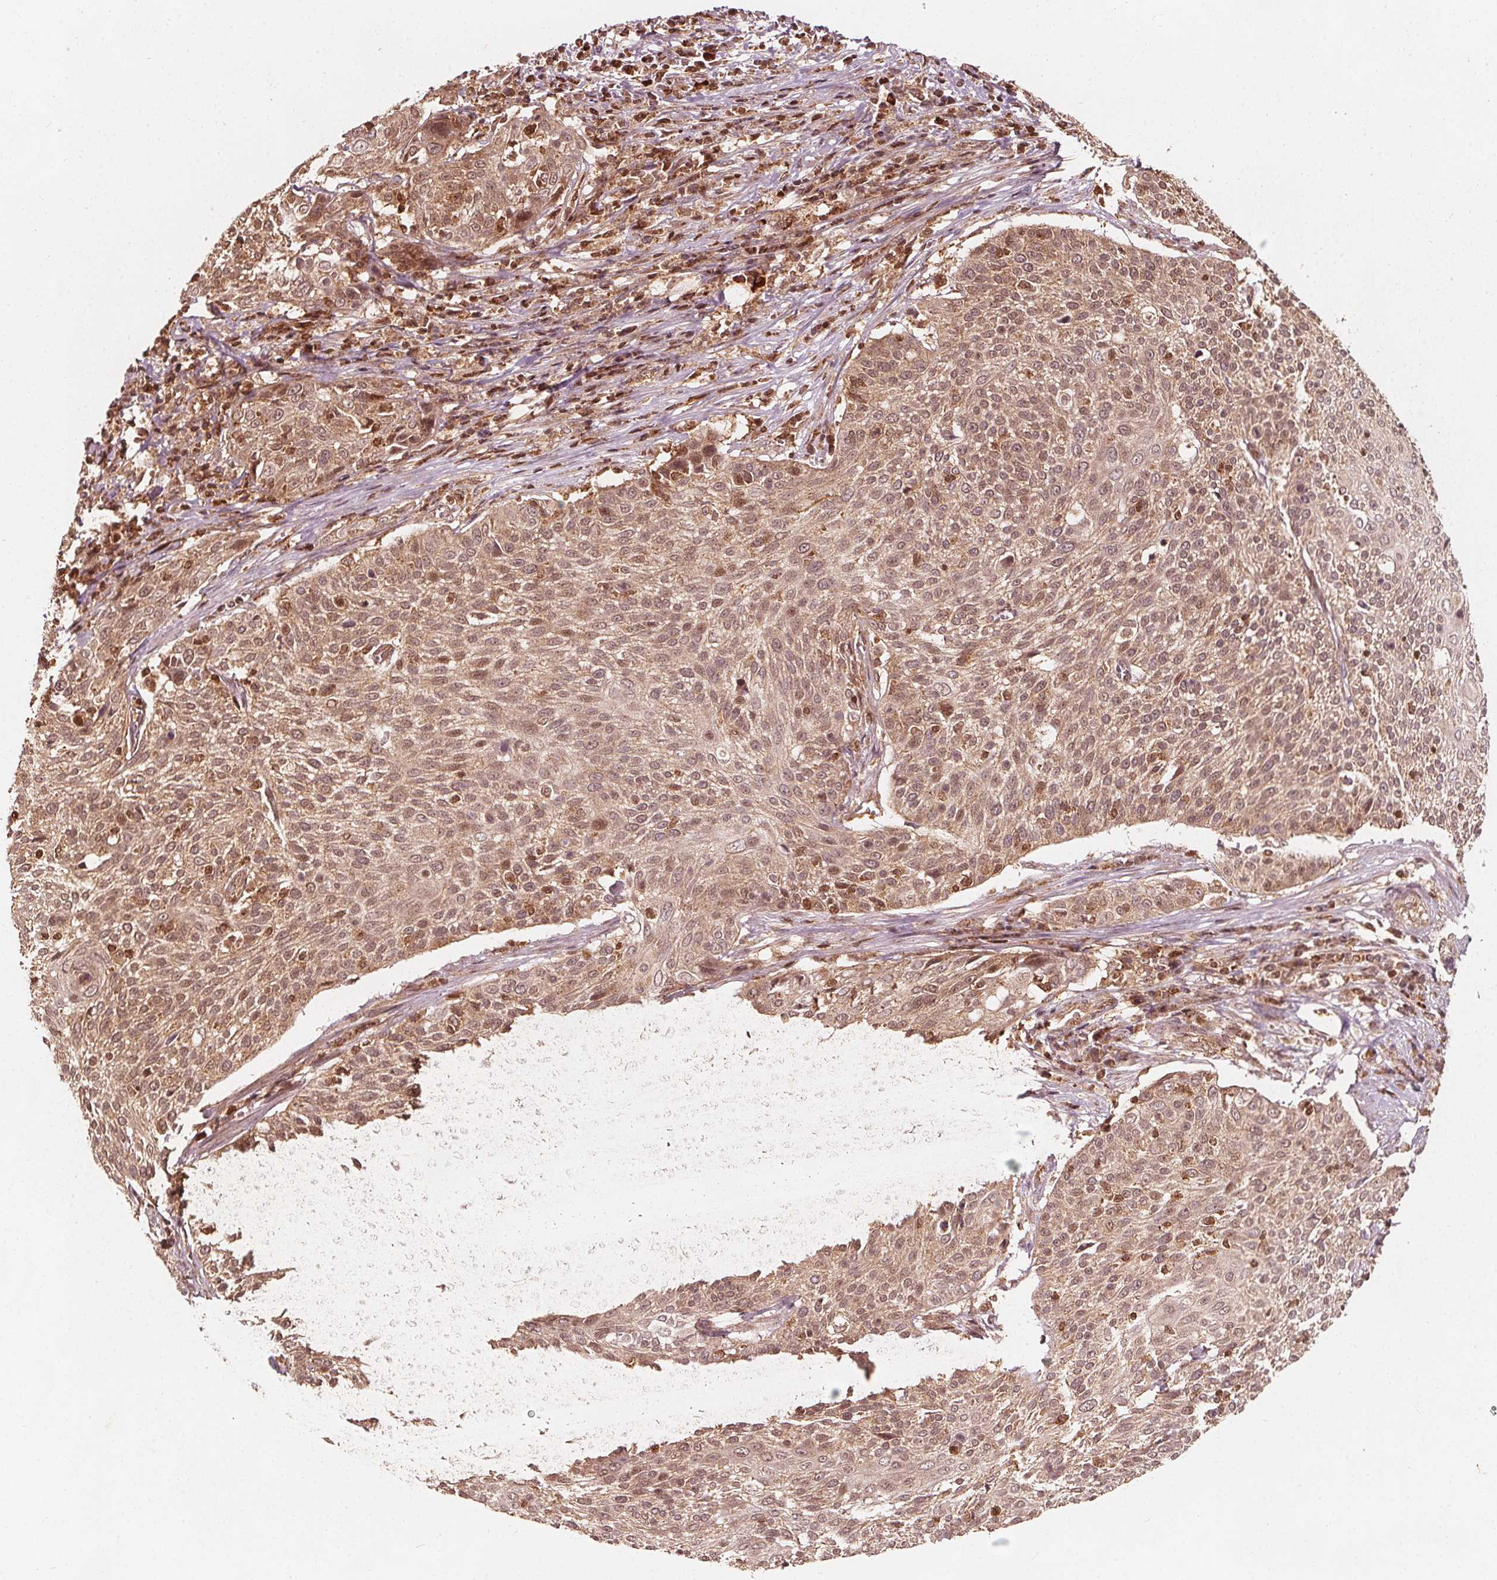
{"staining": {"intensity": "moderate", "quantity": ">75%", "location": "cytoplasmic/membranous,nuclear"}, "tissue": "cervical cancer", "cell_type": "Tumor cells", "image_type": "cancer", "snomed": [{"axis": "morphology", "description": "Squamous cell carcinoma, NOS"}, {"axis": "topography", "description": "Cervix"}], "caption": "Brown immunohistochemical staining in human cervical cancer (squamous cell carcinoma) displays moderate cytoplasmic/membranous and nuclear positivity in approximately >75% of tumor cells.", "gene": "AIP", "patient": {"sex": "female", "age": 31}}